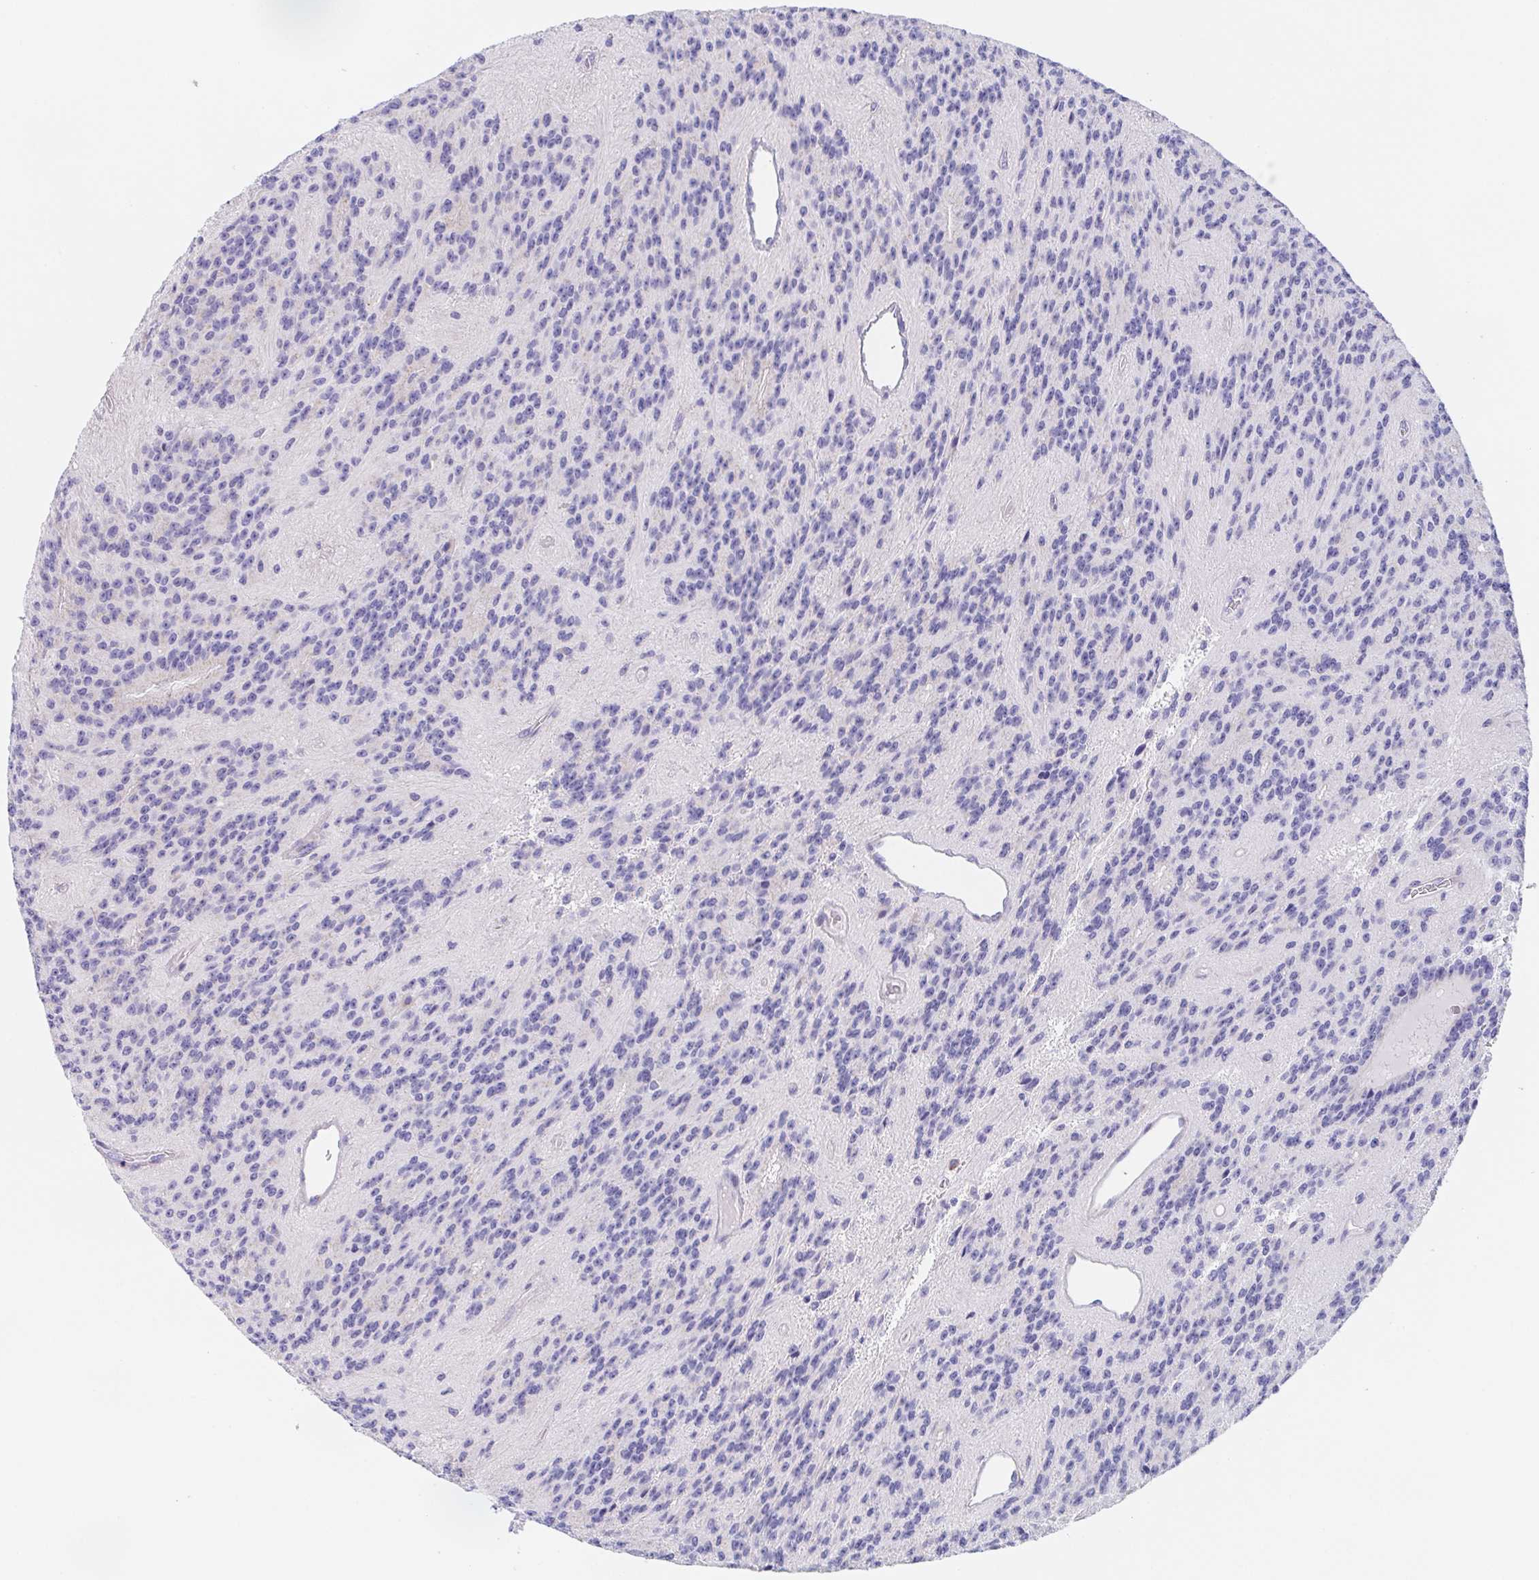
{"staining": {"intensity": "negative", "quantity": "none", "location": "none"}, "tissue": "glioma", "cell_type": "Tumor cells", "image_type": "cancer", "snomed": [{"axis": "morphology", "description": "Glioma, malignant, Low grade"}, {"axis": "topography", "description": "Brain"}], "caption": "There is no significant positivity in tumor cells of glioma. The staining is performed using DAB (3,3'-diaminobenzidine) brown chromogen with nuclei counter-stained in using hematoxylin.", "gene": "SCG3", "patient": {"sex": "male", "age": 31}}